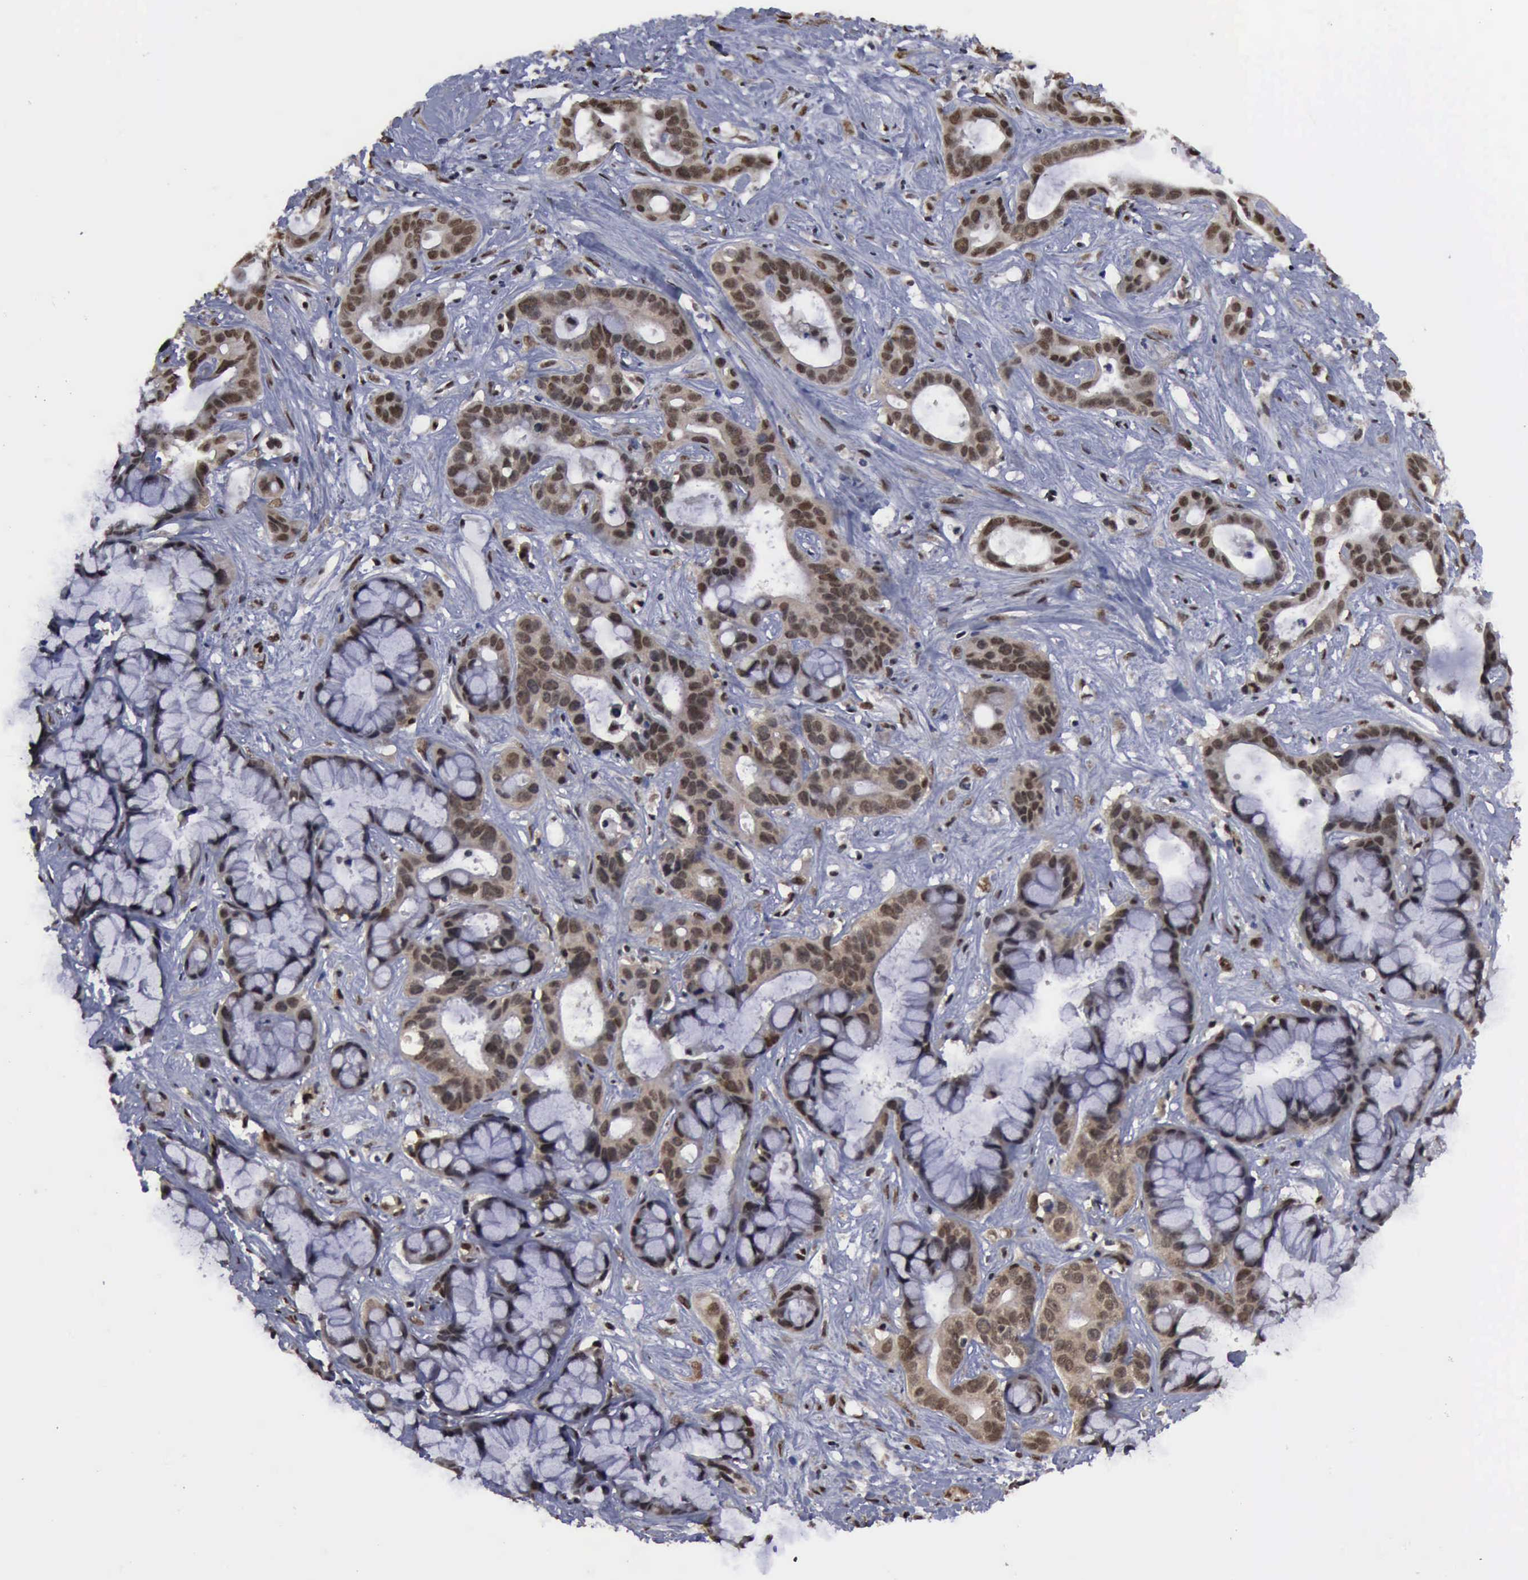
{"staining": {"intensity": "moderate", "quantity": ">75%", "location": "cytoplasmic/membranous,nuclear"}, "tissue": "liver cancer", "cell_type": "Tumor cells", "image_type": "cancer", "snomed": [{"axis": "morphology", "description": "Cholangiocarcinoma"}, {"axis": "topography", "description": "Liver"}], "caption": "Immunohistochemical staining of human liver cancer exhibits medium levels of moderate cytoplasmic/membranous and nuclear protein staining in approximately >75% of tumor cells. (IHC, brightfield microscopy, high magnification).", "gene": "RTCB", "patient": {"sex": "female", "age": 65}}